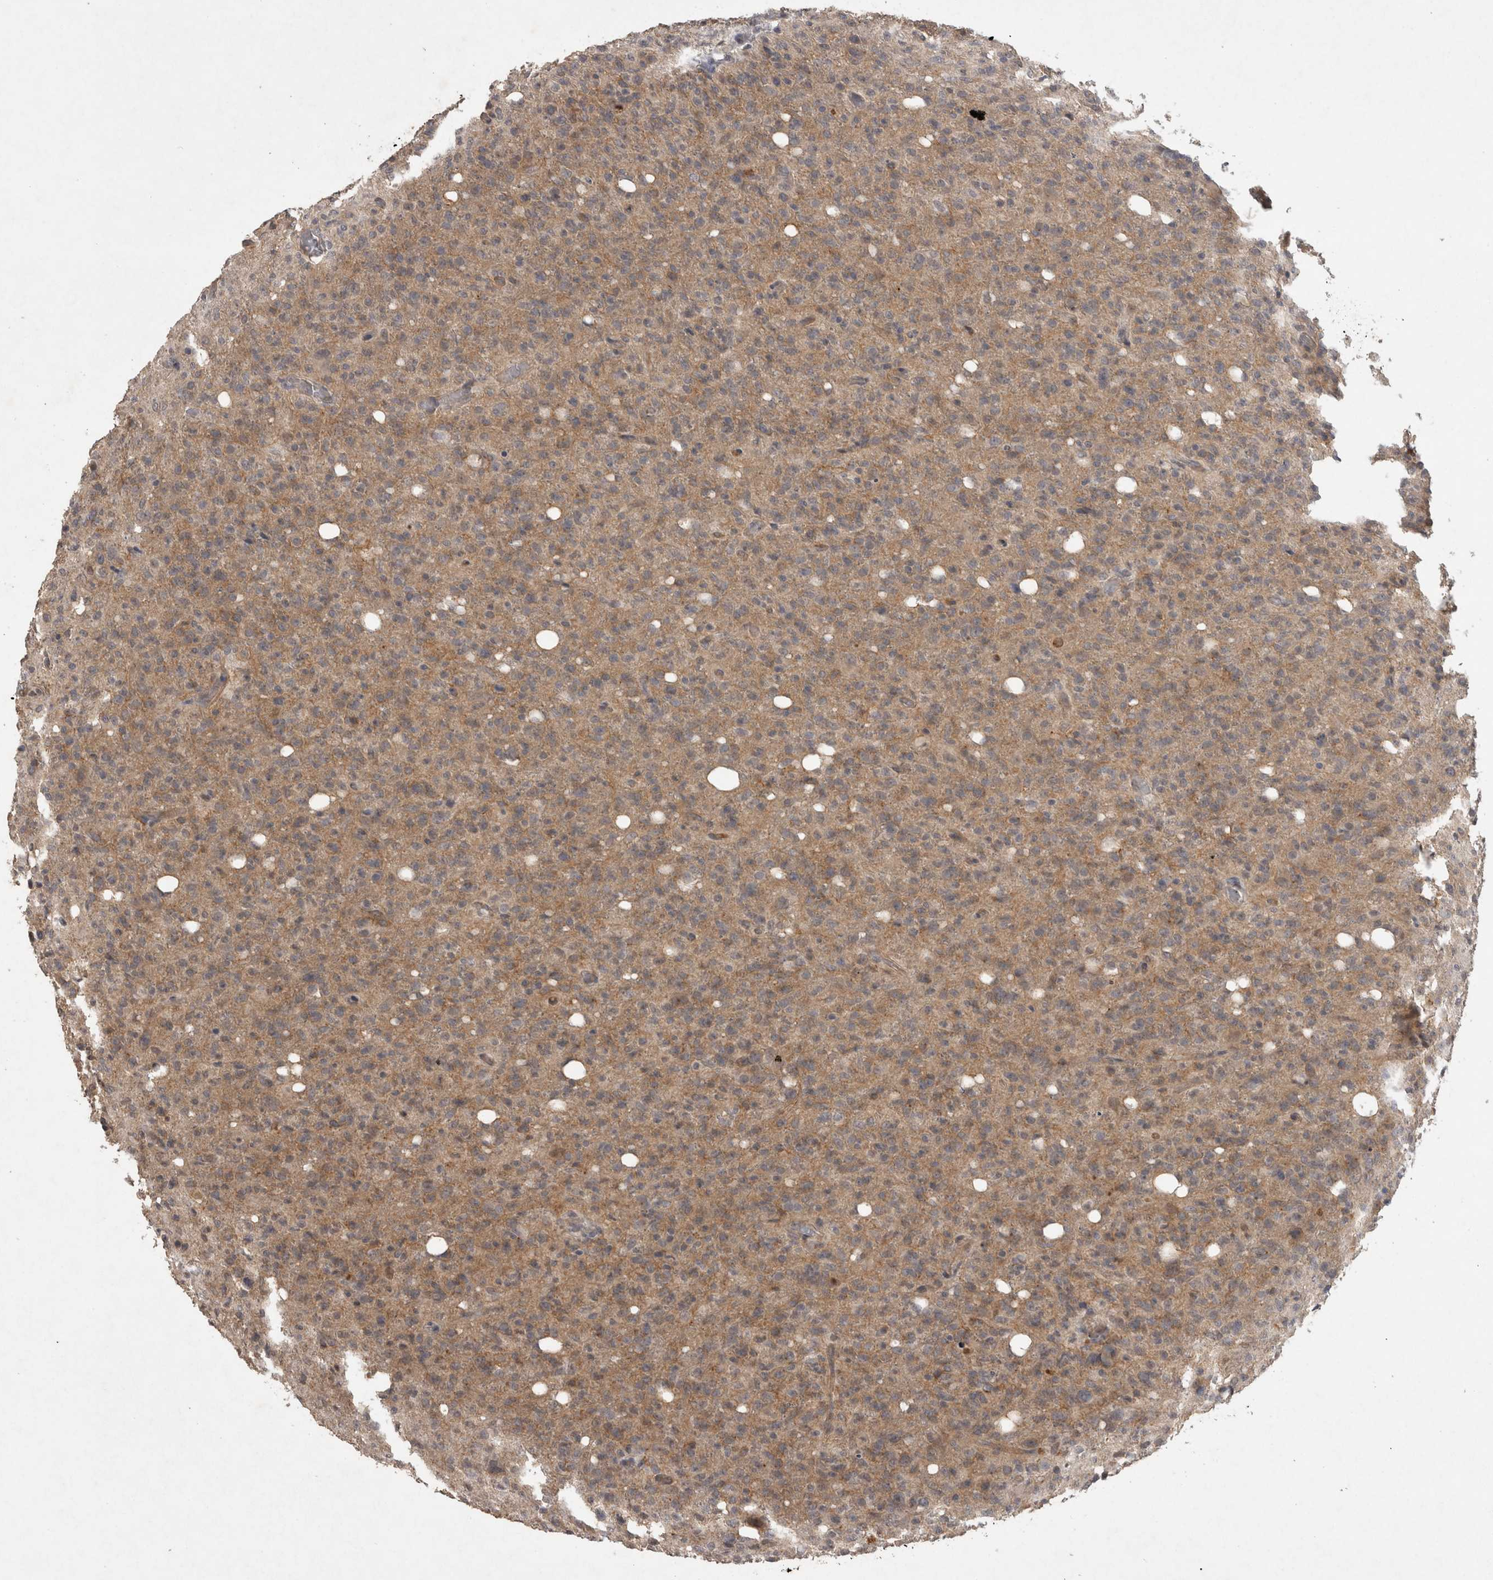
{"staining": {"intensity": "moderate", "quantity": "25%-75%", "location": "cytoplasmic/membranous"}, "tissue": "glioma", "cell_type": "Tumor cells", "image_type": "cancer", "snomed": [{"axis": "morphology", "description": "Glioma, malignant, High grade"}, {"axis": "topography", "description": "Brain"}], "caption": "DAB (3,3'-diaminobenzidine) immunohistochemical staining of human high-grade glioma (malignant) exhibits moderate cytoplasmic/membranous protein staining in about 25%-75% of tumor cells. (IHC, brightfield microscopy, high magnification).", "gene": "RHPN1", "patient": {"sex": "female", "age": 57}}